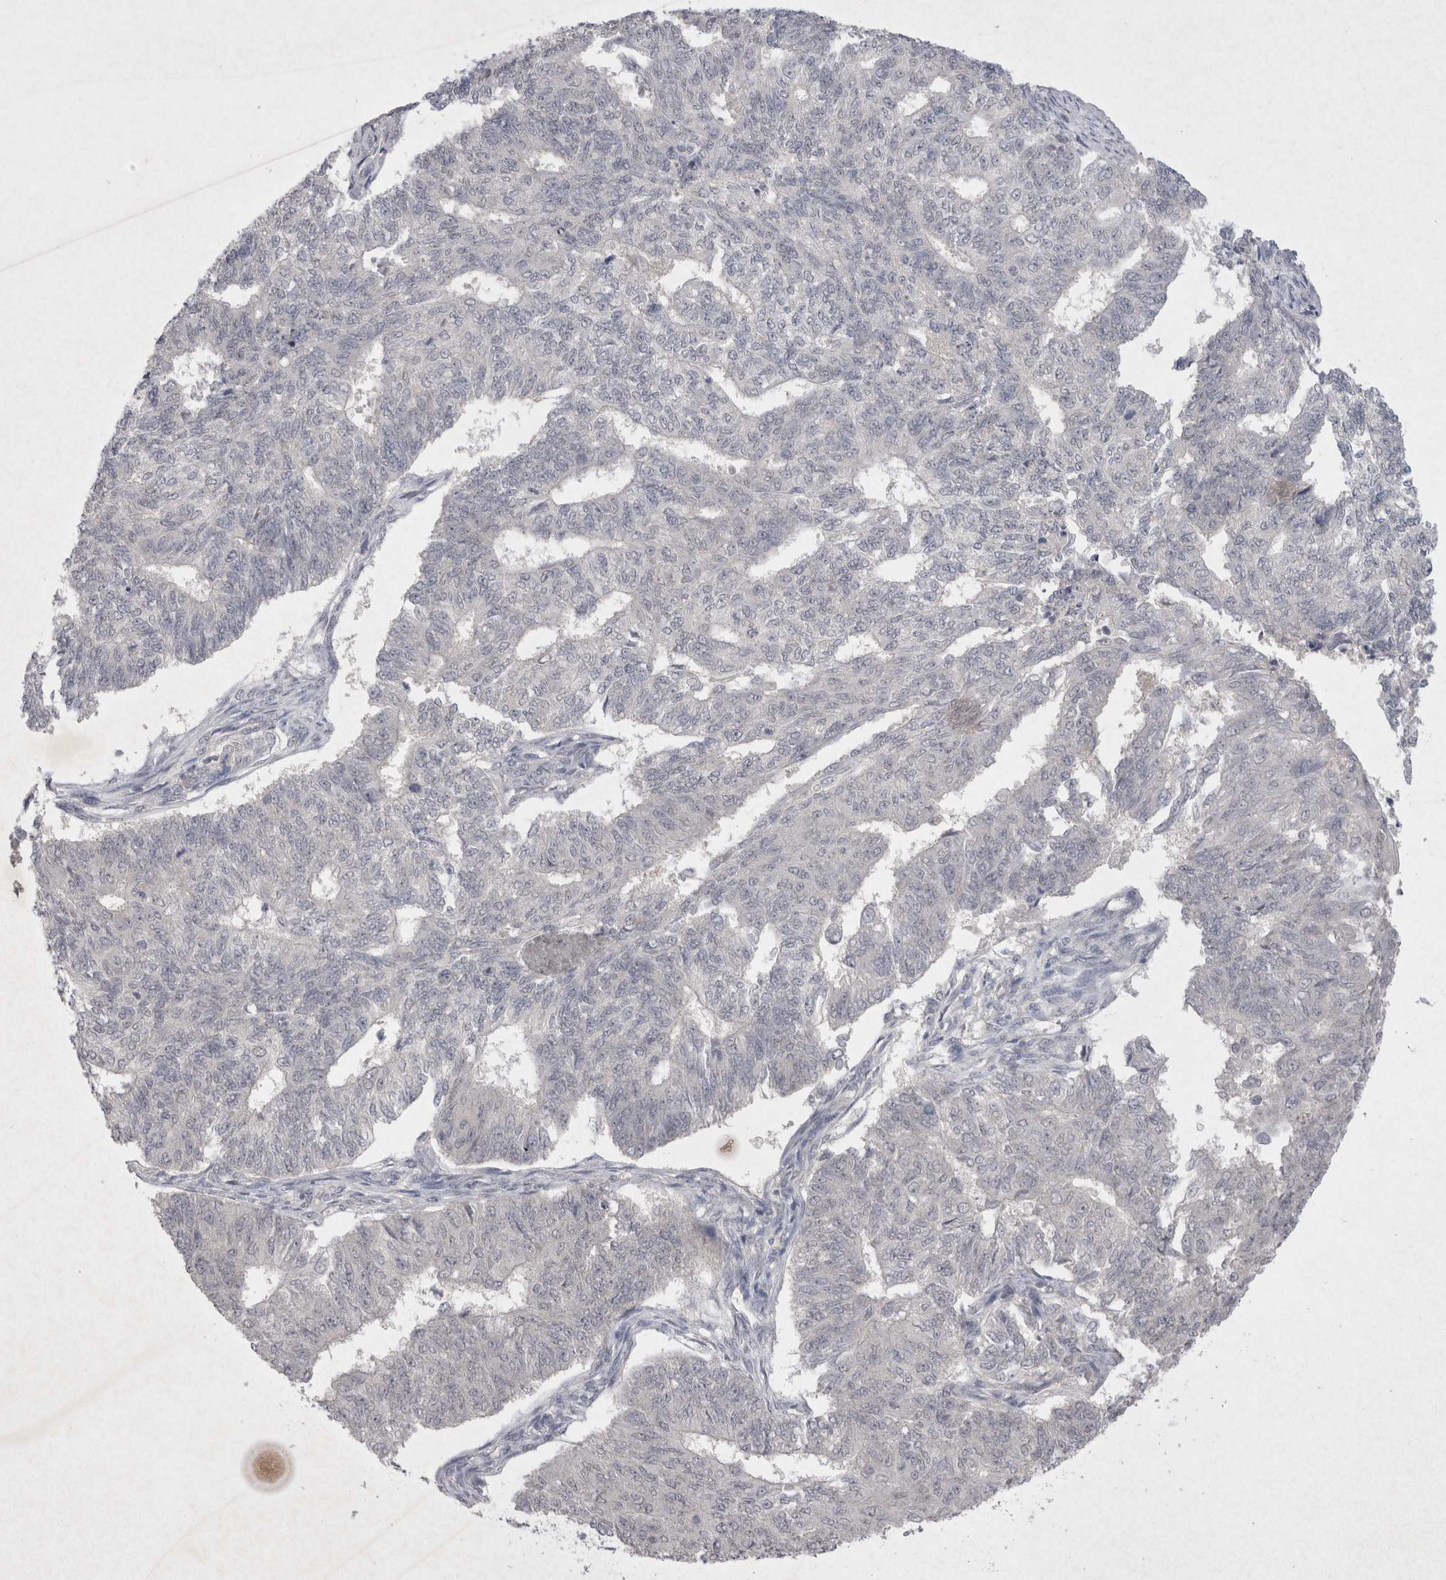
{"staining": {"intensity": "negative", "quantity": "none", "location": "none"}, "tissue": "endometrial cancer", "cell_type": "Tumor cells", "image_type": "cancer", "snomed": [{"axis": "morphology", "description": "Adenocarcinoma, NOS"}, {"axis": "topography", "description": "Endometrium"}], "caption": "IHC of endometrial adenocarcinoma shows no positivity in tumor cells.", "gene": "LYVE1", "patient": {"sex": "female", "age": 32}}